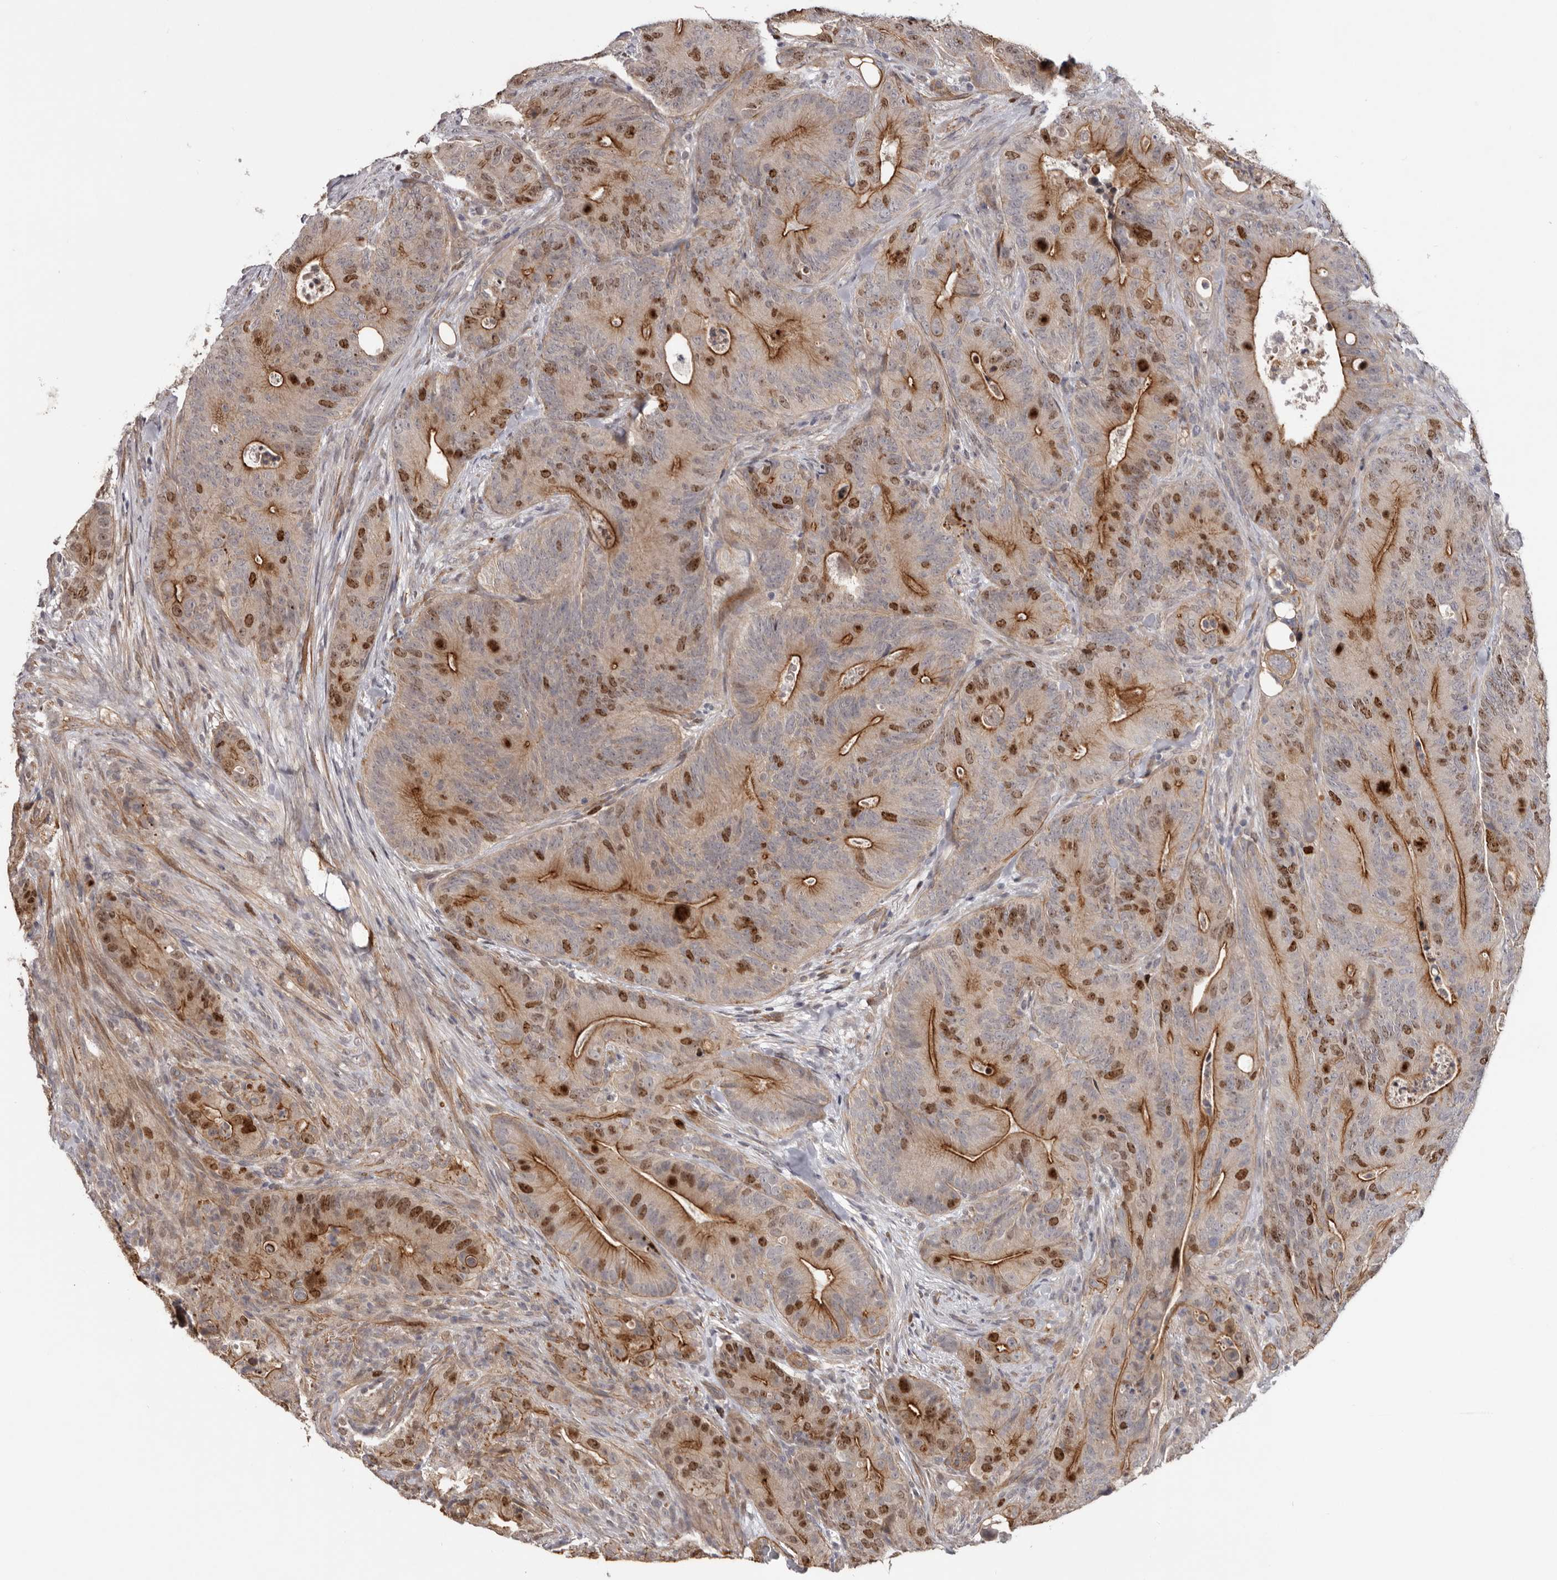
{"staining": {"intensity": "moderate", "quantity": ">75%", "location": "cytoplasmic/membranous,nuclear"}, "tissue": "colorectal cancer", "cell_type": "Tumor cells", "image_type": "cancer", "snomed": [{"axis": "morphology", "description": "Normal tissue, NOS"}, {"axis": "topography", "description": "Colon"}], "caption": "Human colorectal cancer stained with a protein marker displays moderate staining in tumor cells.", "gene": "CDCA8", "patient": {"sex": "female", "age": 82}}